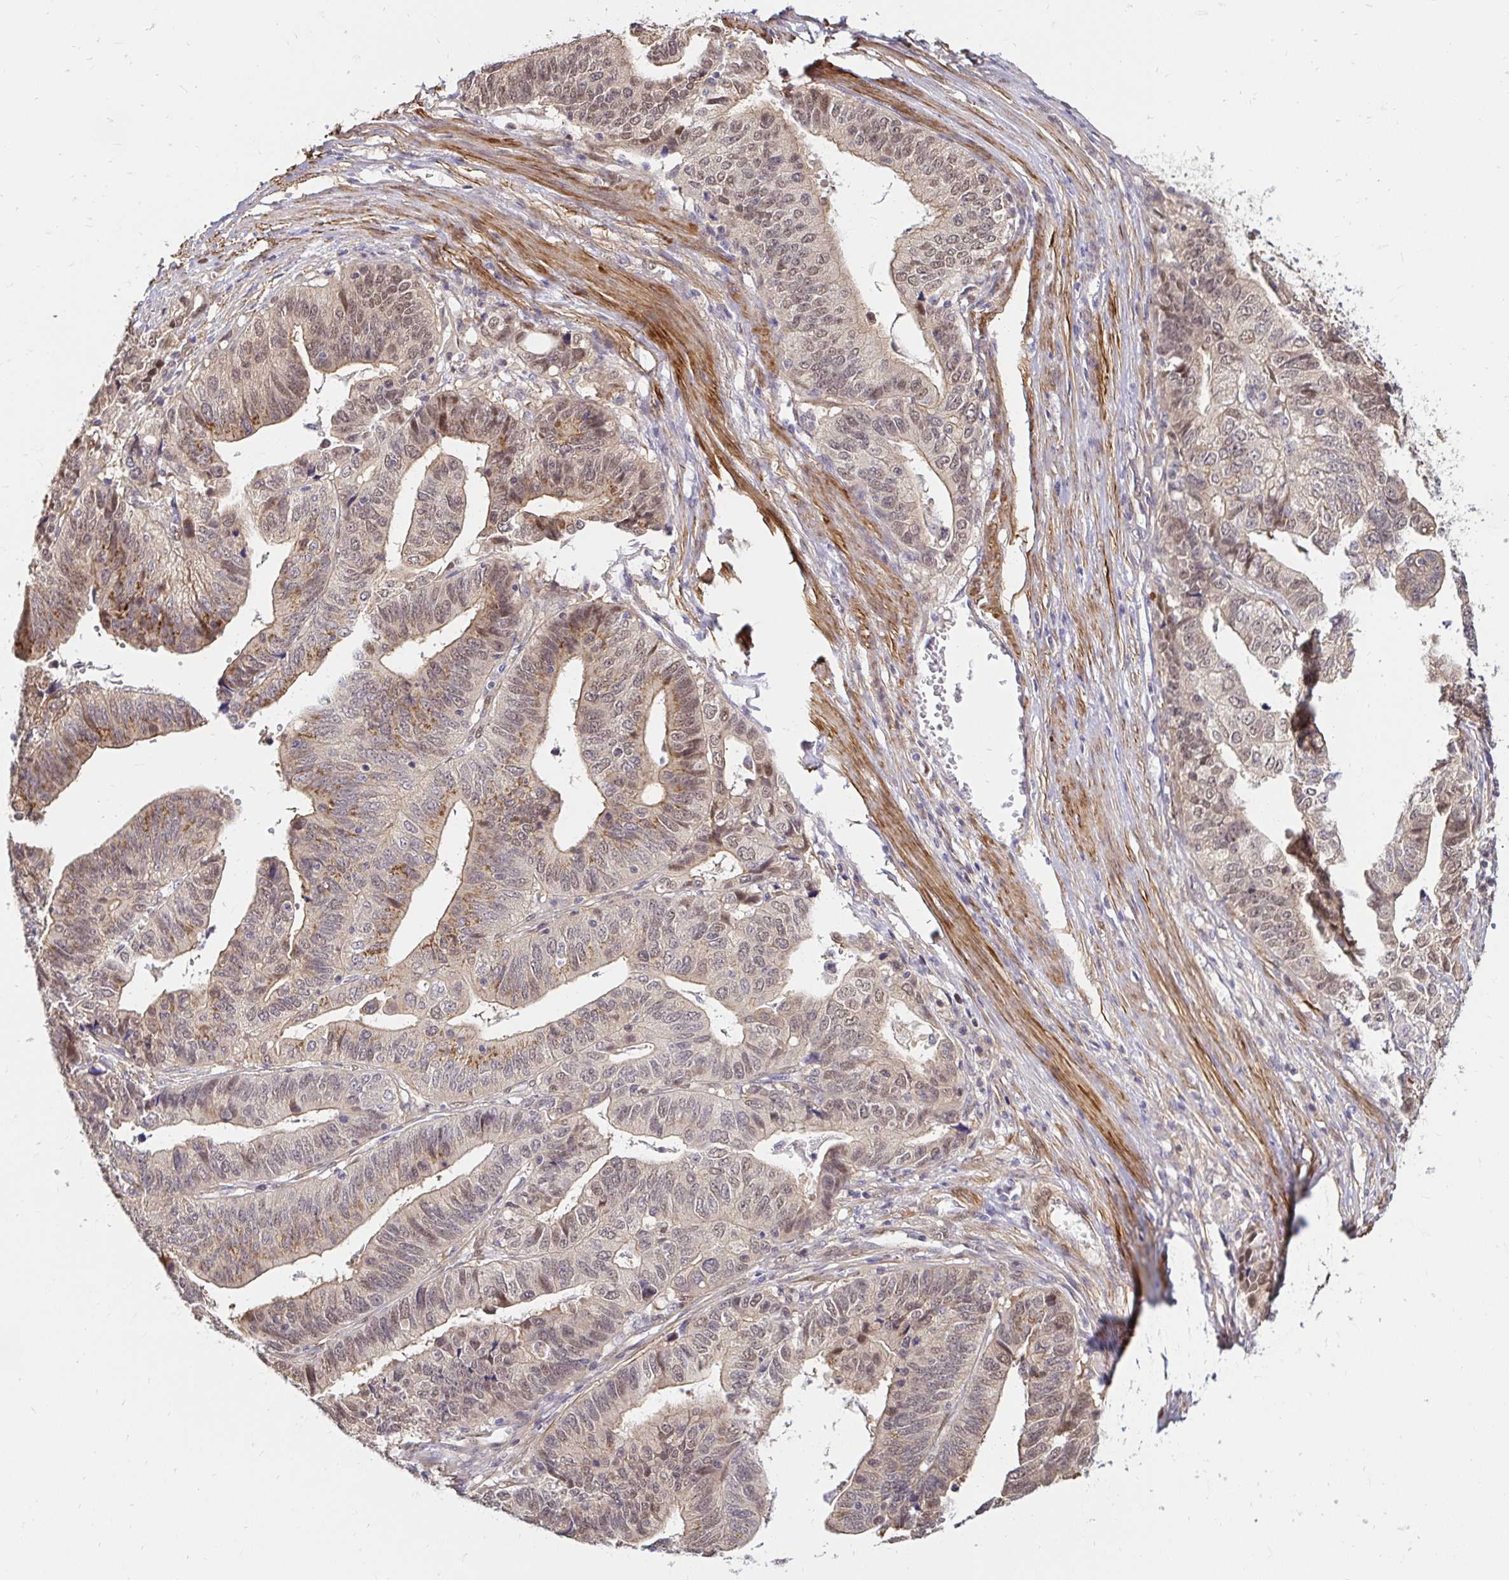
{"staining": {"intensity": "moderate", "quantity": "25%-75%", "location": "cytoplasmic/membranous,nuclear"}, "tissue": "stomach cancer", "cell_type": "Tumor cells", "image_type": "cancer", "snomed": [{"axis": "morphology", "description": "Adenocarcinoma, NOS"}, {"axis": "topography", "description": "Stomach, upper"}], "caption": "Brown immunohistochemical staining in human adenocarcinoma (stomach) exhibits moderate cytoplasmic/membranous and nuclear staining in approximately 25%-75% of tumor cells. The protein is stained brown, and the nuclei are stained in blue (DAB (3,3'-diaminobenzidine) IHC with brightfield microscopy, high magnification).", "gene": "YAP1", "patient": {"sex": "female", "age": 67}}